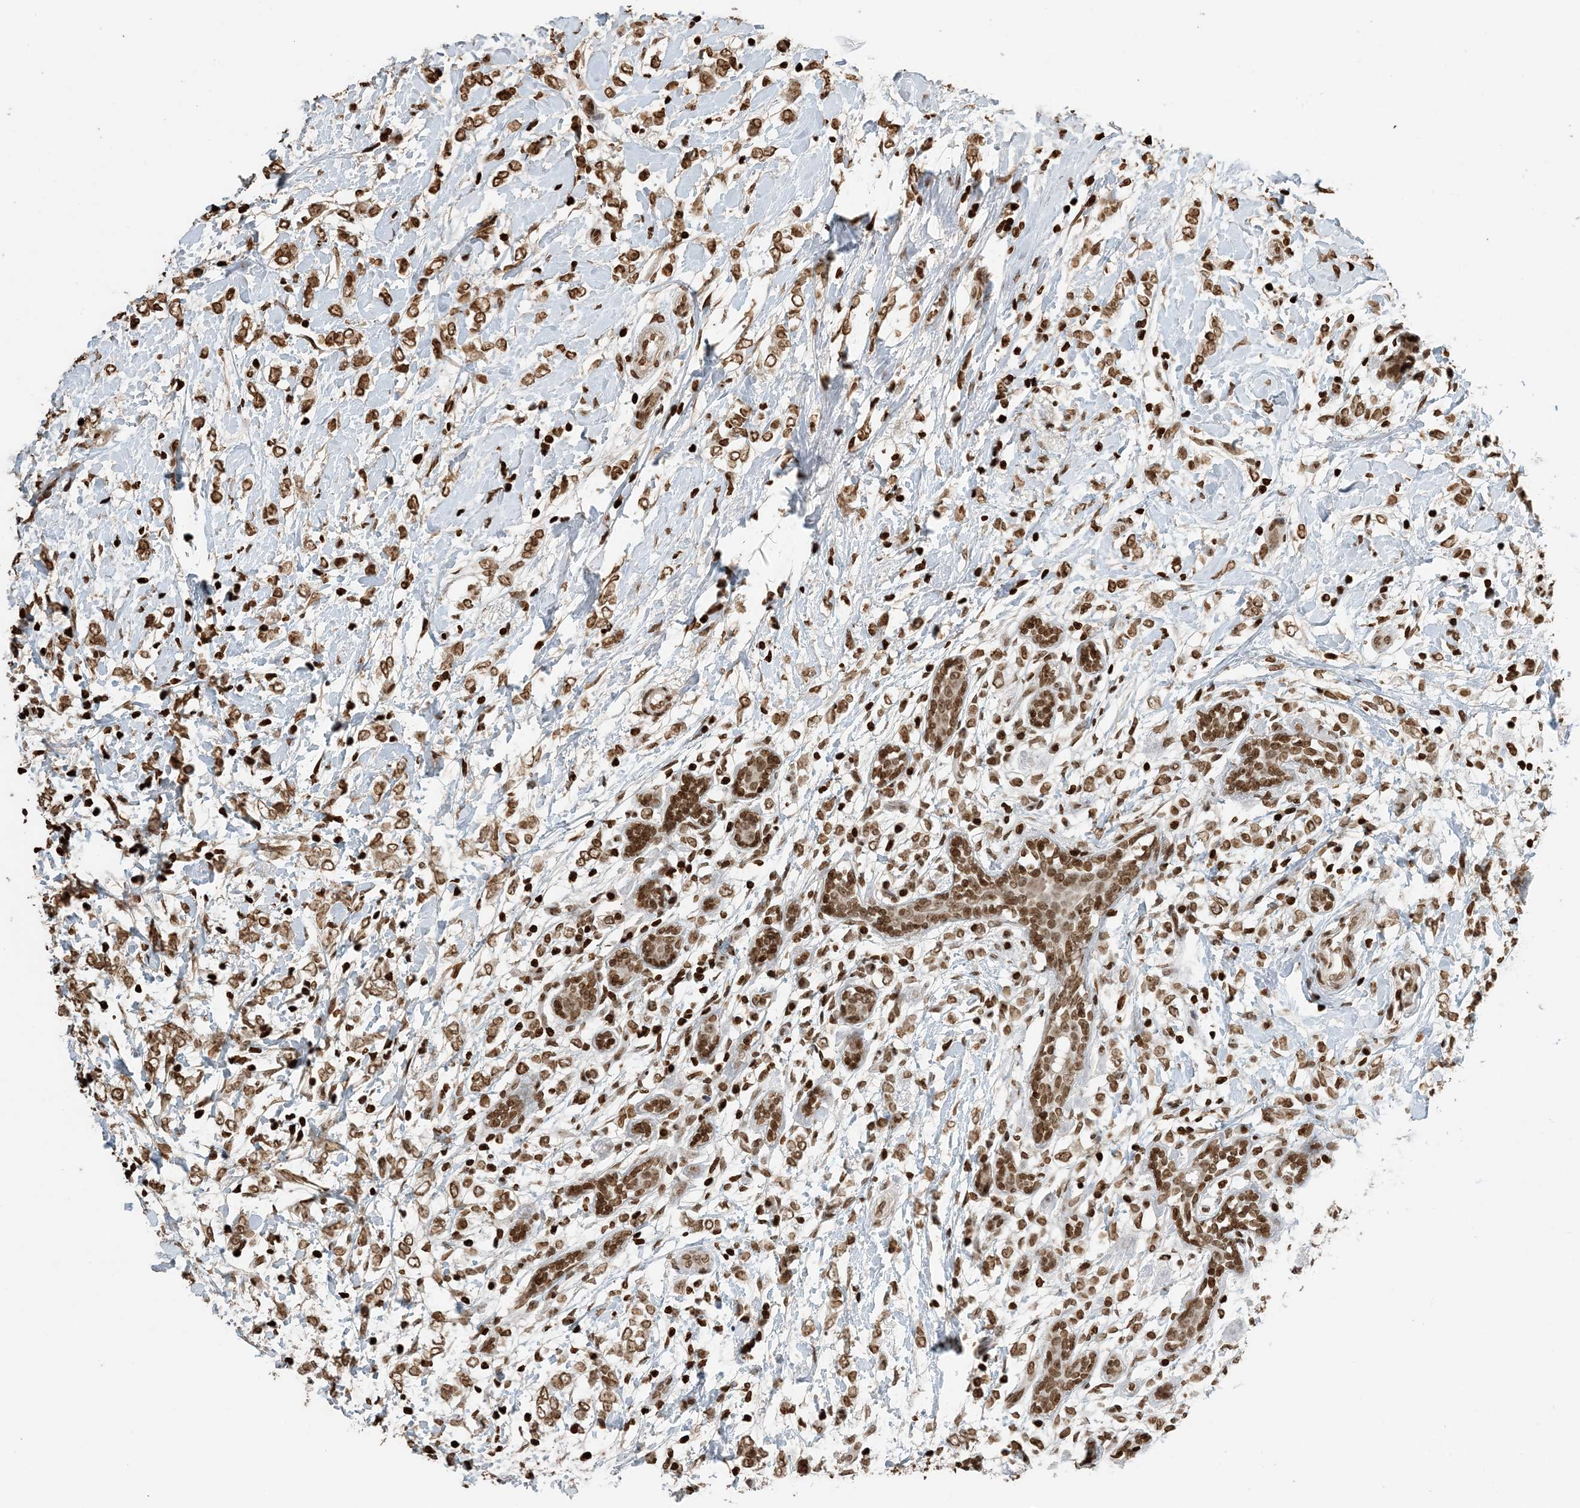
{"staining": {"intensity": "moderate", "quantity": ">75%", "location": "nuclear"}, "tissue": "breast cancer", "cell_type": "Tumor cells", "image_type": "cancer", "snomed": [{"axis": "morphology", "description": "Normal tissue, NOS"}, {"axis": "morphology", "description": "Lobular carcinoma"}, {"axis": "topography", "description": "Breast"}], "caption": "A medium amount of moderate nuclear staining is appreciated in approximately >75% of tumor cells in breast cancer (lobular carcinoma) tissue.", "gene": "H3-3B", "patient": {"sex": "female", "age": 47}}